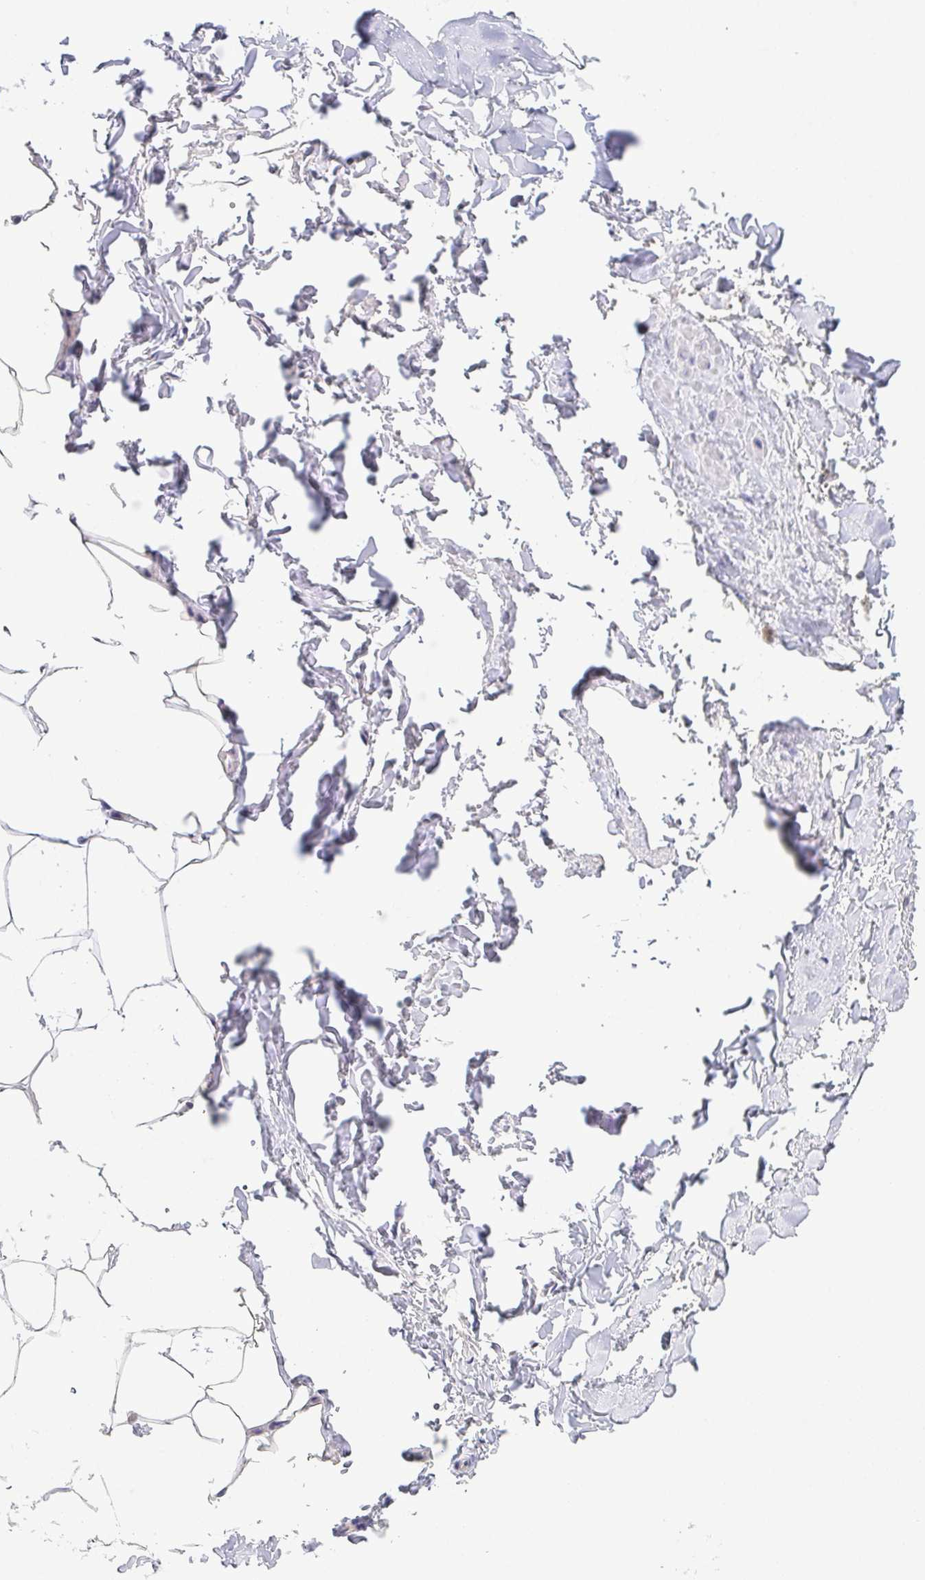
{"staining": {"intensity": "negative", "quantity": "none", "location": "none"}, "tissue": "adipose tissue", "cell_type": "Adipocytes", "image_type": "normal", "snomed": [{"axis": "morphology", "description": "Normal tissue, NOS"}, {"axis": "topography", "description": "Vascular tissue"}, {"axis": "topography", "description": "Peripheral nerve tissue"}], "caption": "Immunohistochemistry (IHC) micrograph of normal adipose tissue: adipose tissue stained with DAB (3,3'-diaminobenzidine) reveals no significant protein positivity in adipocytes. (DAB immunohistochemistry (IHC) visualized using brightfield microscopy, high magnification).", "gene": "BCL2L1", "patient": {"sex": "male", "age": 41}}